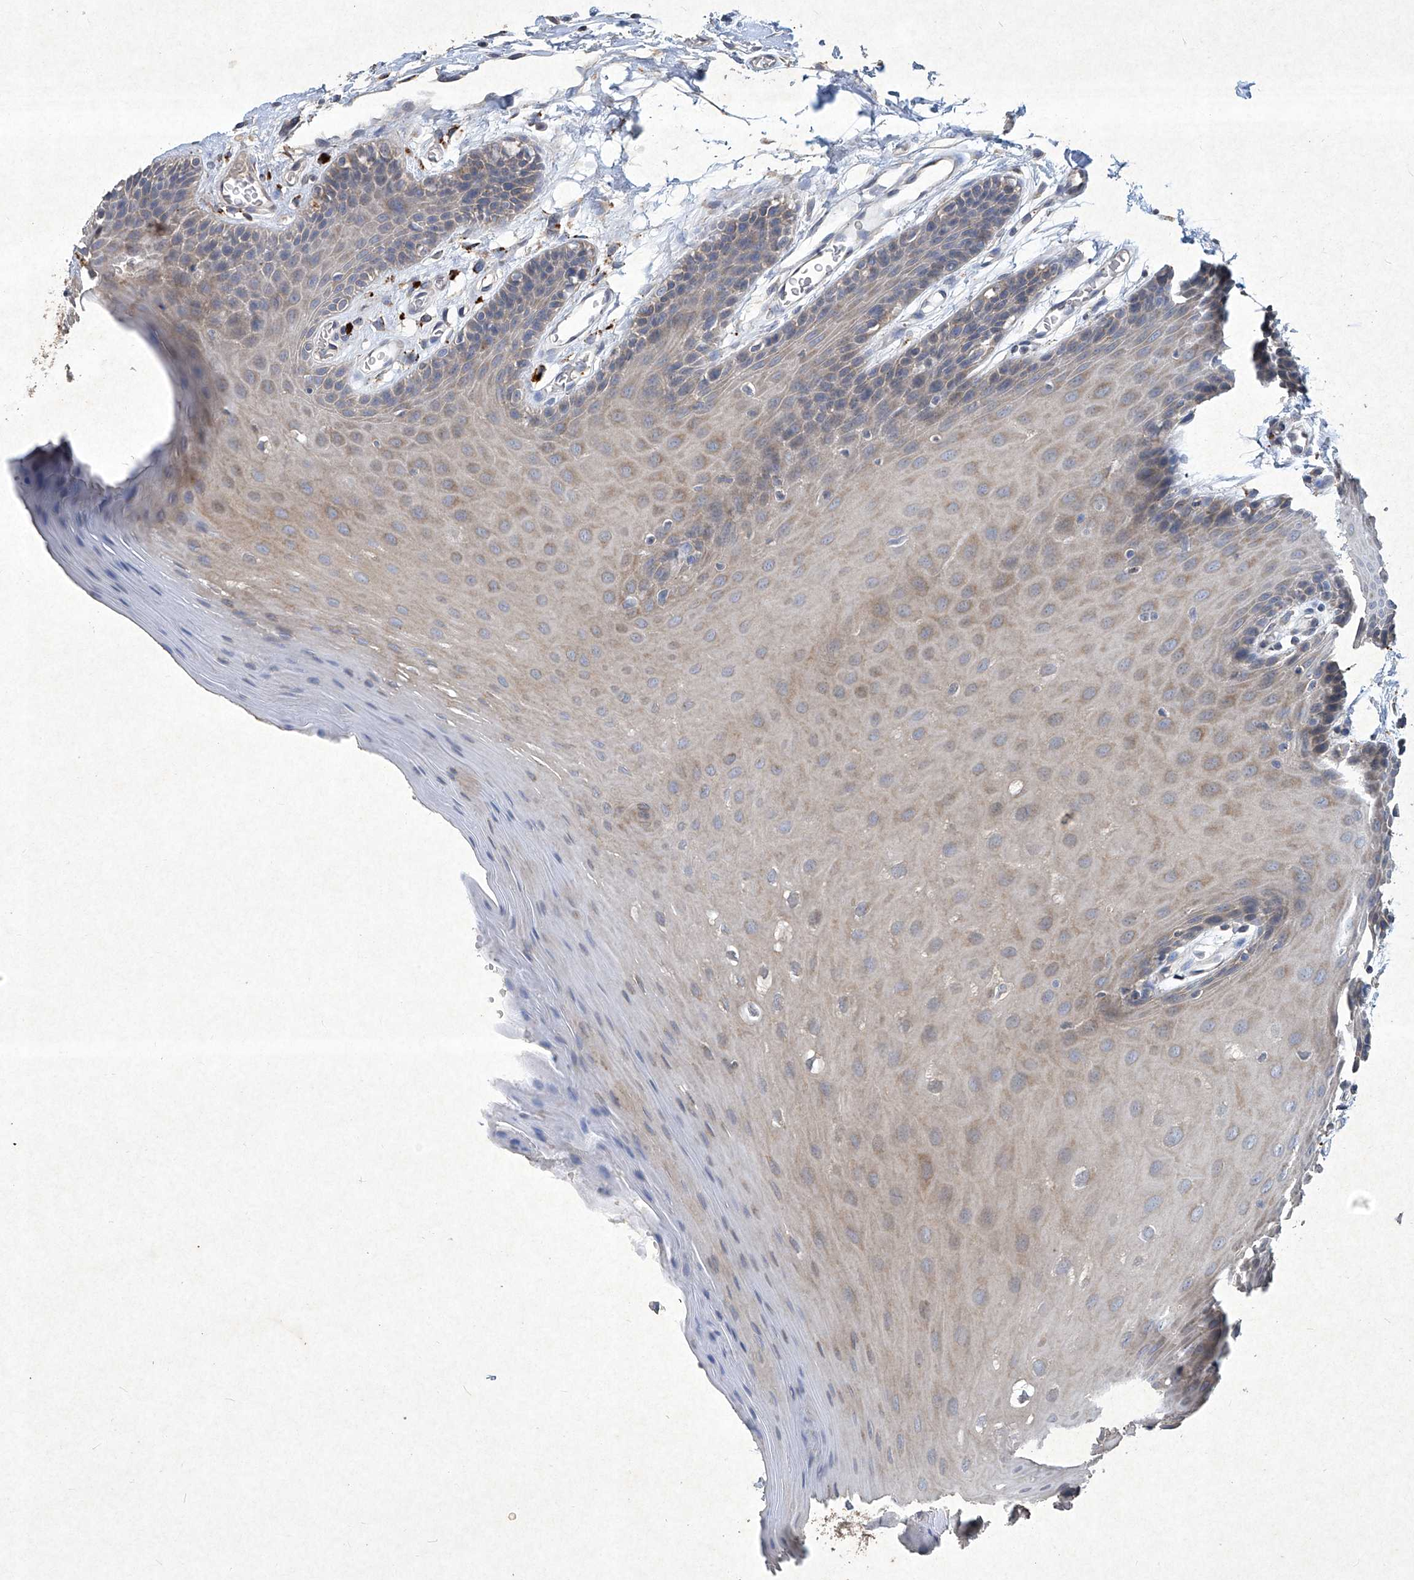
{"staining": {"intensity": "weak", "quantity": "25%-75%", "location": "cytoplasmic/membranous"}, "tissue": "oral mucosa", "cell_type": "Squamous epithelial cells", "image_type": "normal", "snomed": [{"axis": "morphology", "description": "Normal tissue, NOS"}, {"axis": "morphology", "description": "Squamous cell carcinoma, NOS"}, {"axis": "topography", "description": "Skeletal muscle"}, {"axis": "topography", "description": "Oral tissue"}, {"axis": "topography", "description": "Salivary gland"}, {"axis": "topography", "description": "Head-Neck"}], "caption": "Immunohistochemistry of normal human oral mucosa displays low levels of weak cytoplasmic/membranous expression in approximately 25%-75% of squamous epithelial cells.", "gene": "MED16", "patient": {"sex": "male", "age": 54}}